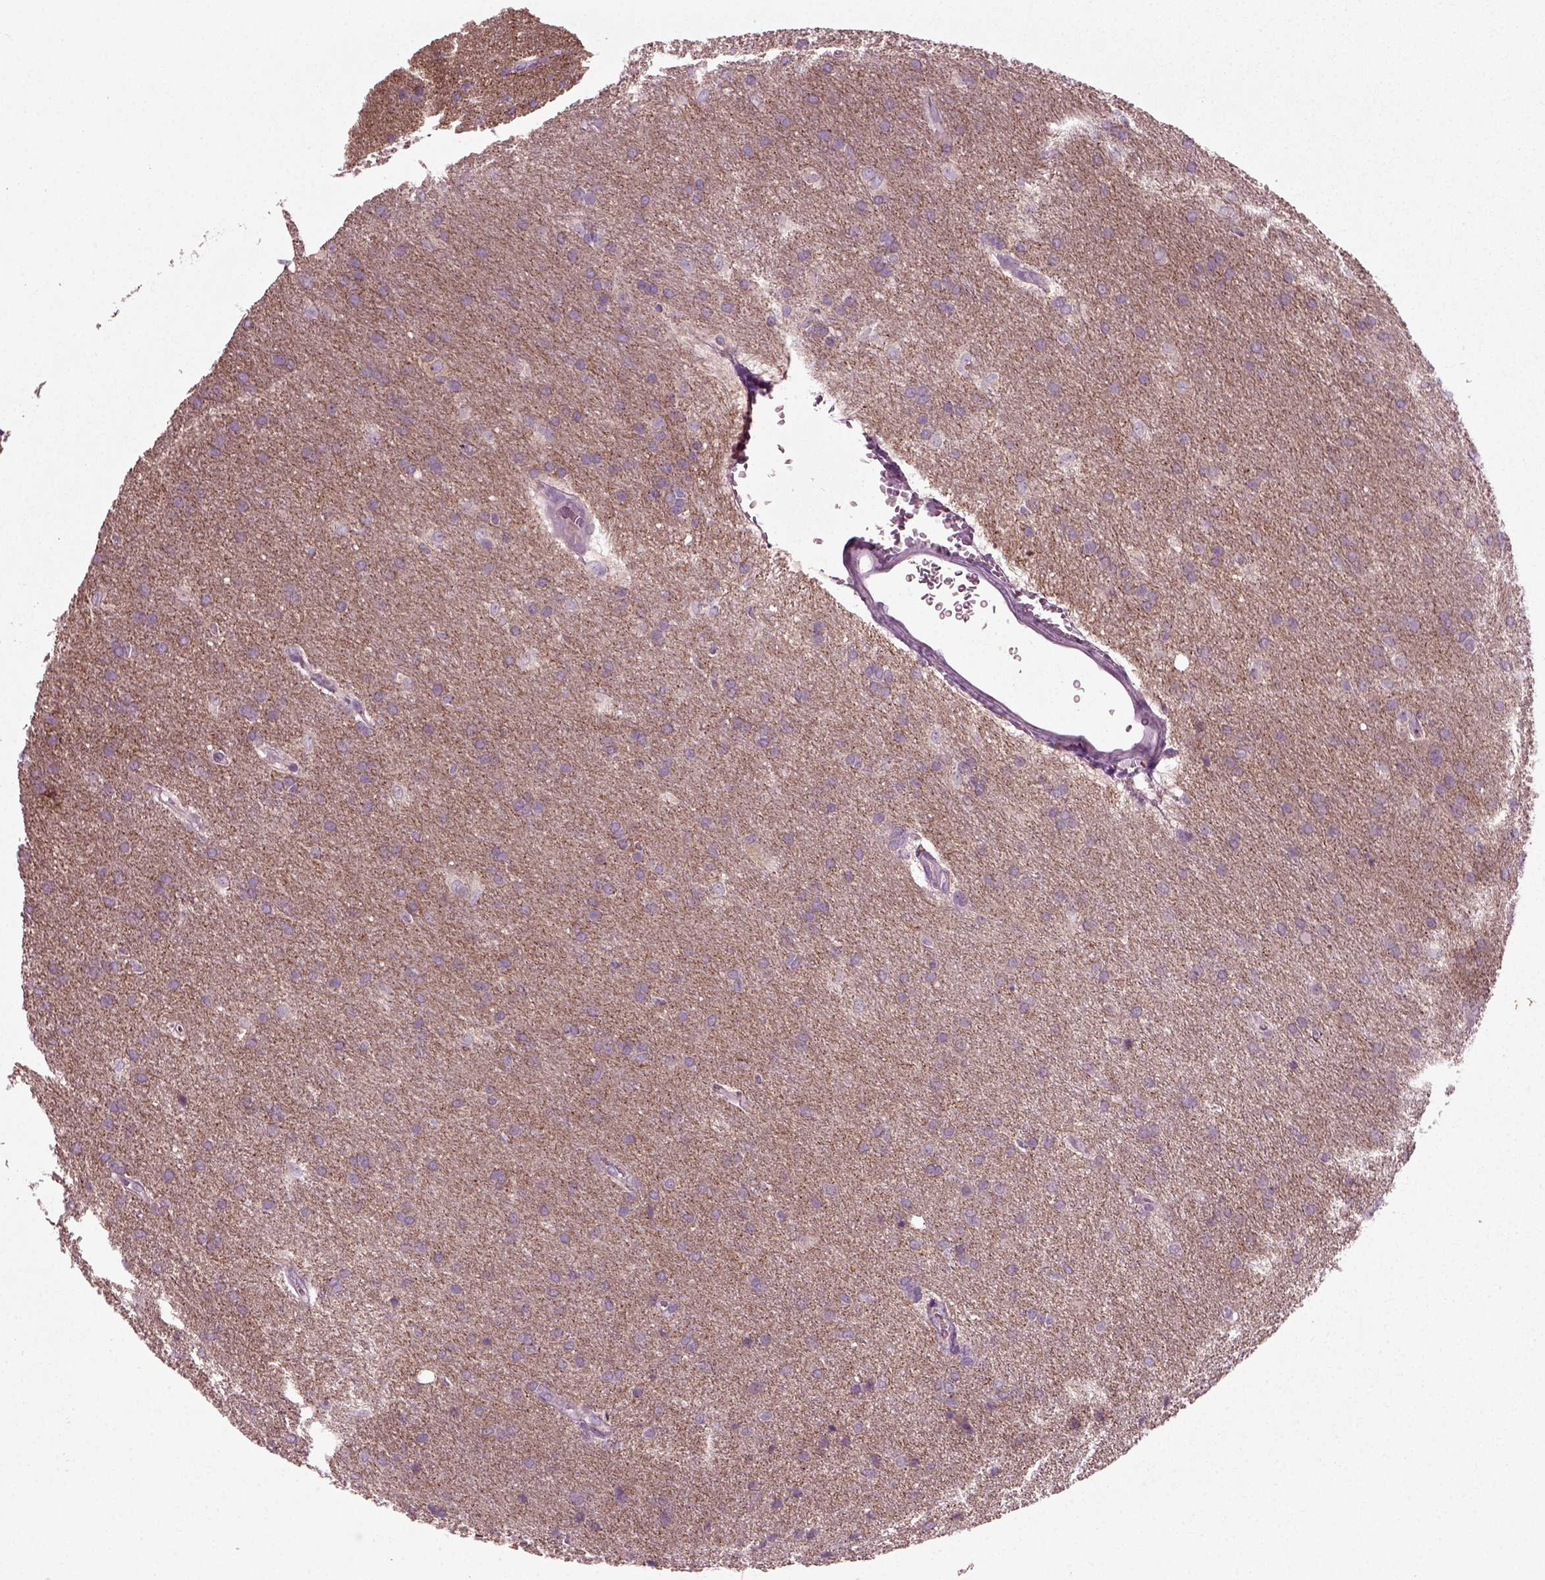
{"staining": {"intensity": "negative", "quantity": "none", "location": "none"}, "tissue": "glioma", "cell_type": "Tumor cells", "image_type": "cancer", "snomed": [{"axis": "morphology", "description": "Glioma, malignant, Low grade"}, {"axis": "topography", "description": "Brain"}], "caption": "This is an immunohistochemistry (IHC) micrograph of human malignant glioma (low-grade). There is no expression in tumor cells.", "gene": "RND2", "patient": {"sex": "female", "age": 32}}